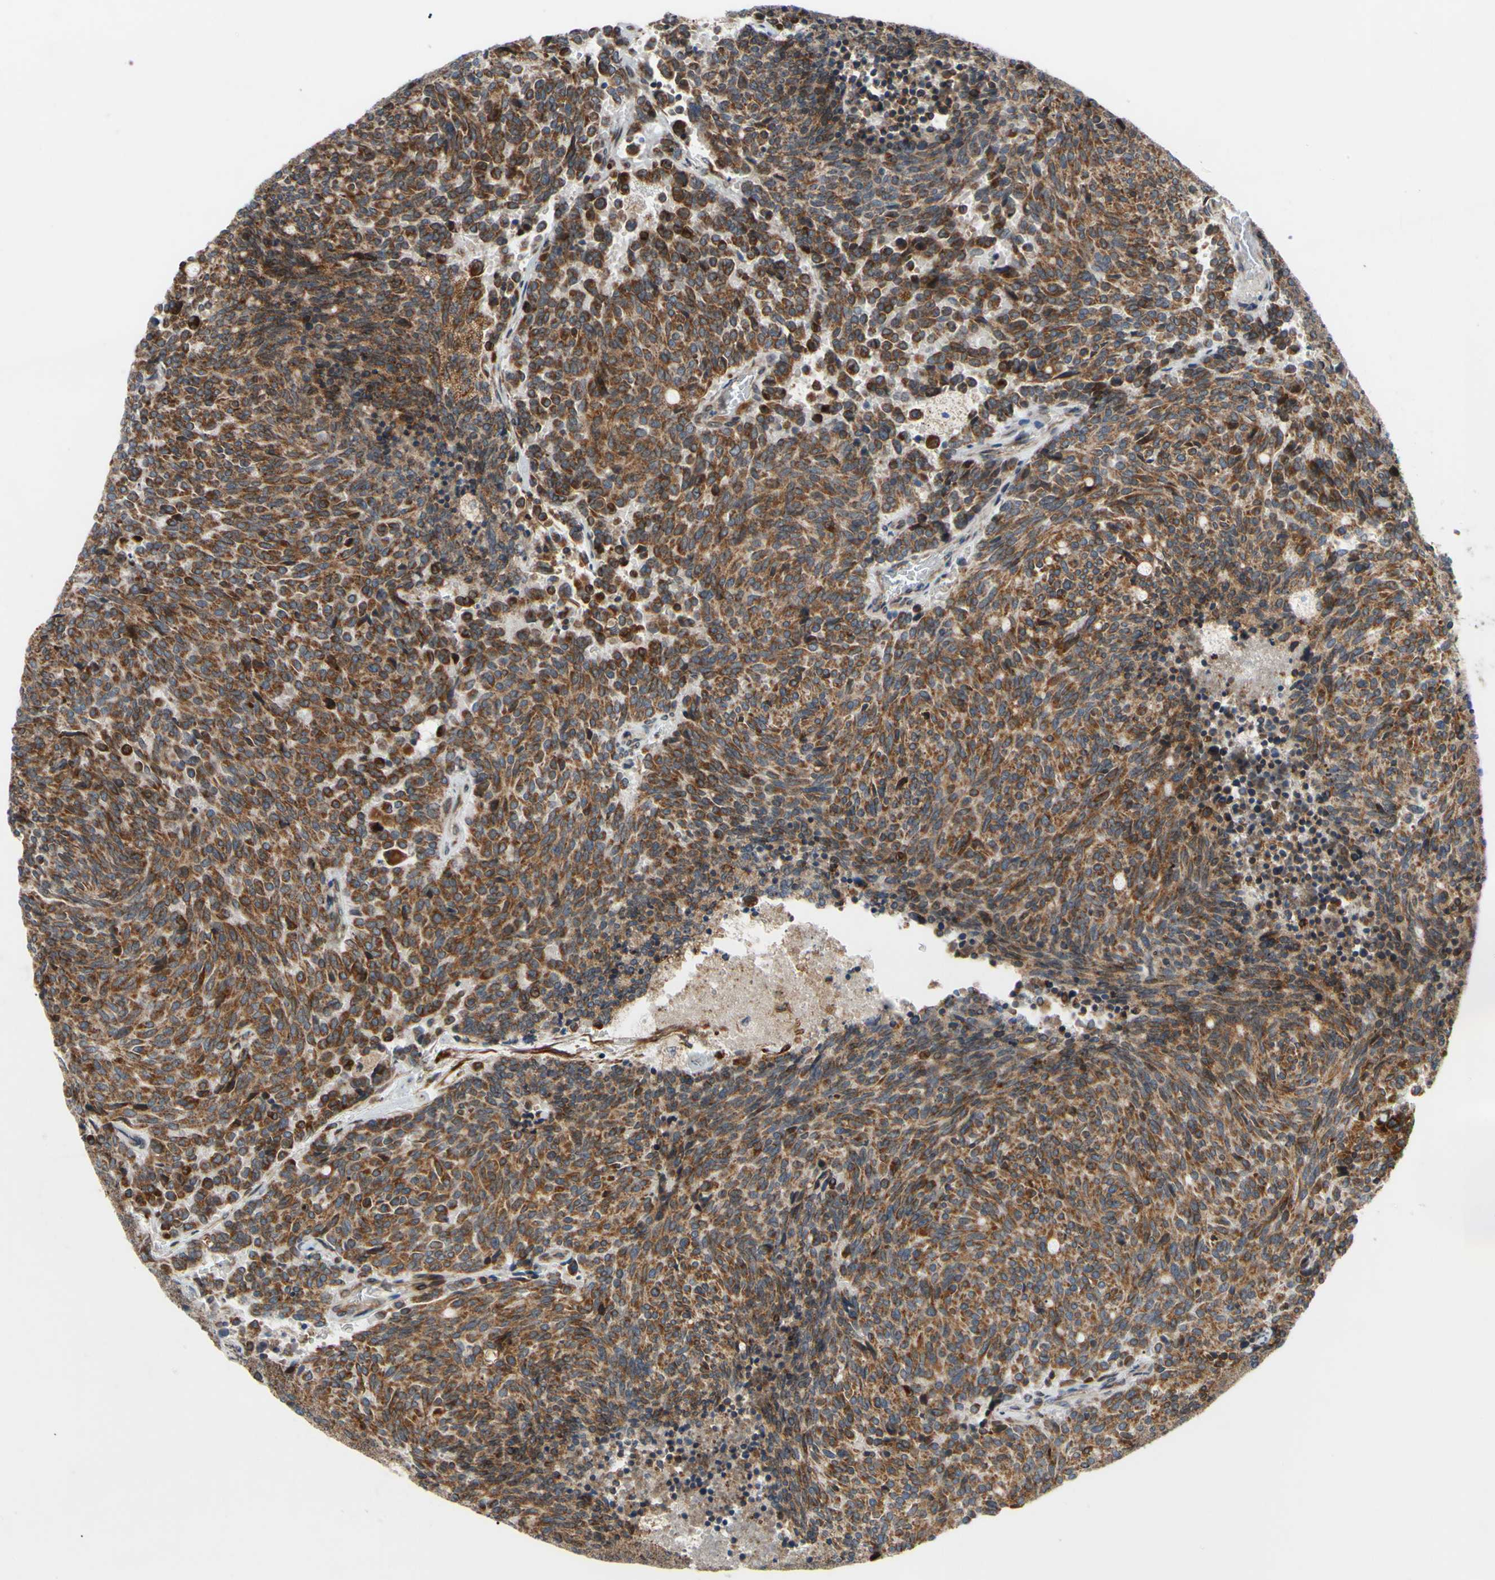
{"staining": {"intensity": "moderate", "quantity": ">75%", "location": "cytoplasmic/membranous"}, "tissue": "carcinoid", "cell_type": "Tumor cells", "image_type": "cancer", "snomed": [{"axis": "morphology", "description": "Carcinoid, malignant, NOS"}, {"axis": "topography", "description": "Pancreas"}], "caption": "Carcinoid (malignant) stained with a brown dye reveals moderate cytoplasmic/membranous positive positivity in approximately >75% of tumor cells.", "gene": "PRAF2", "patient": {"sex": "female", "age": 54}}